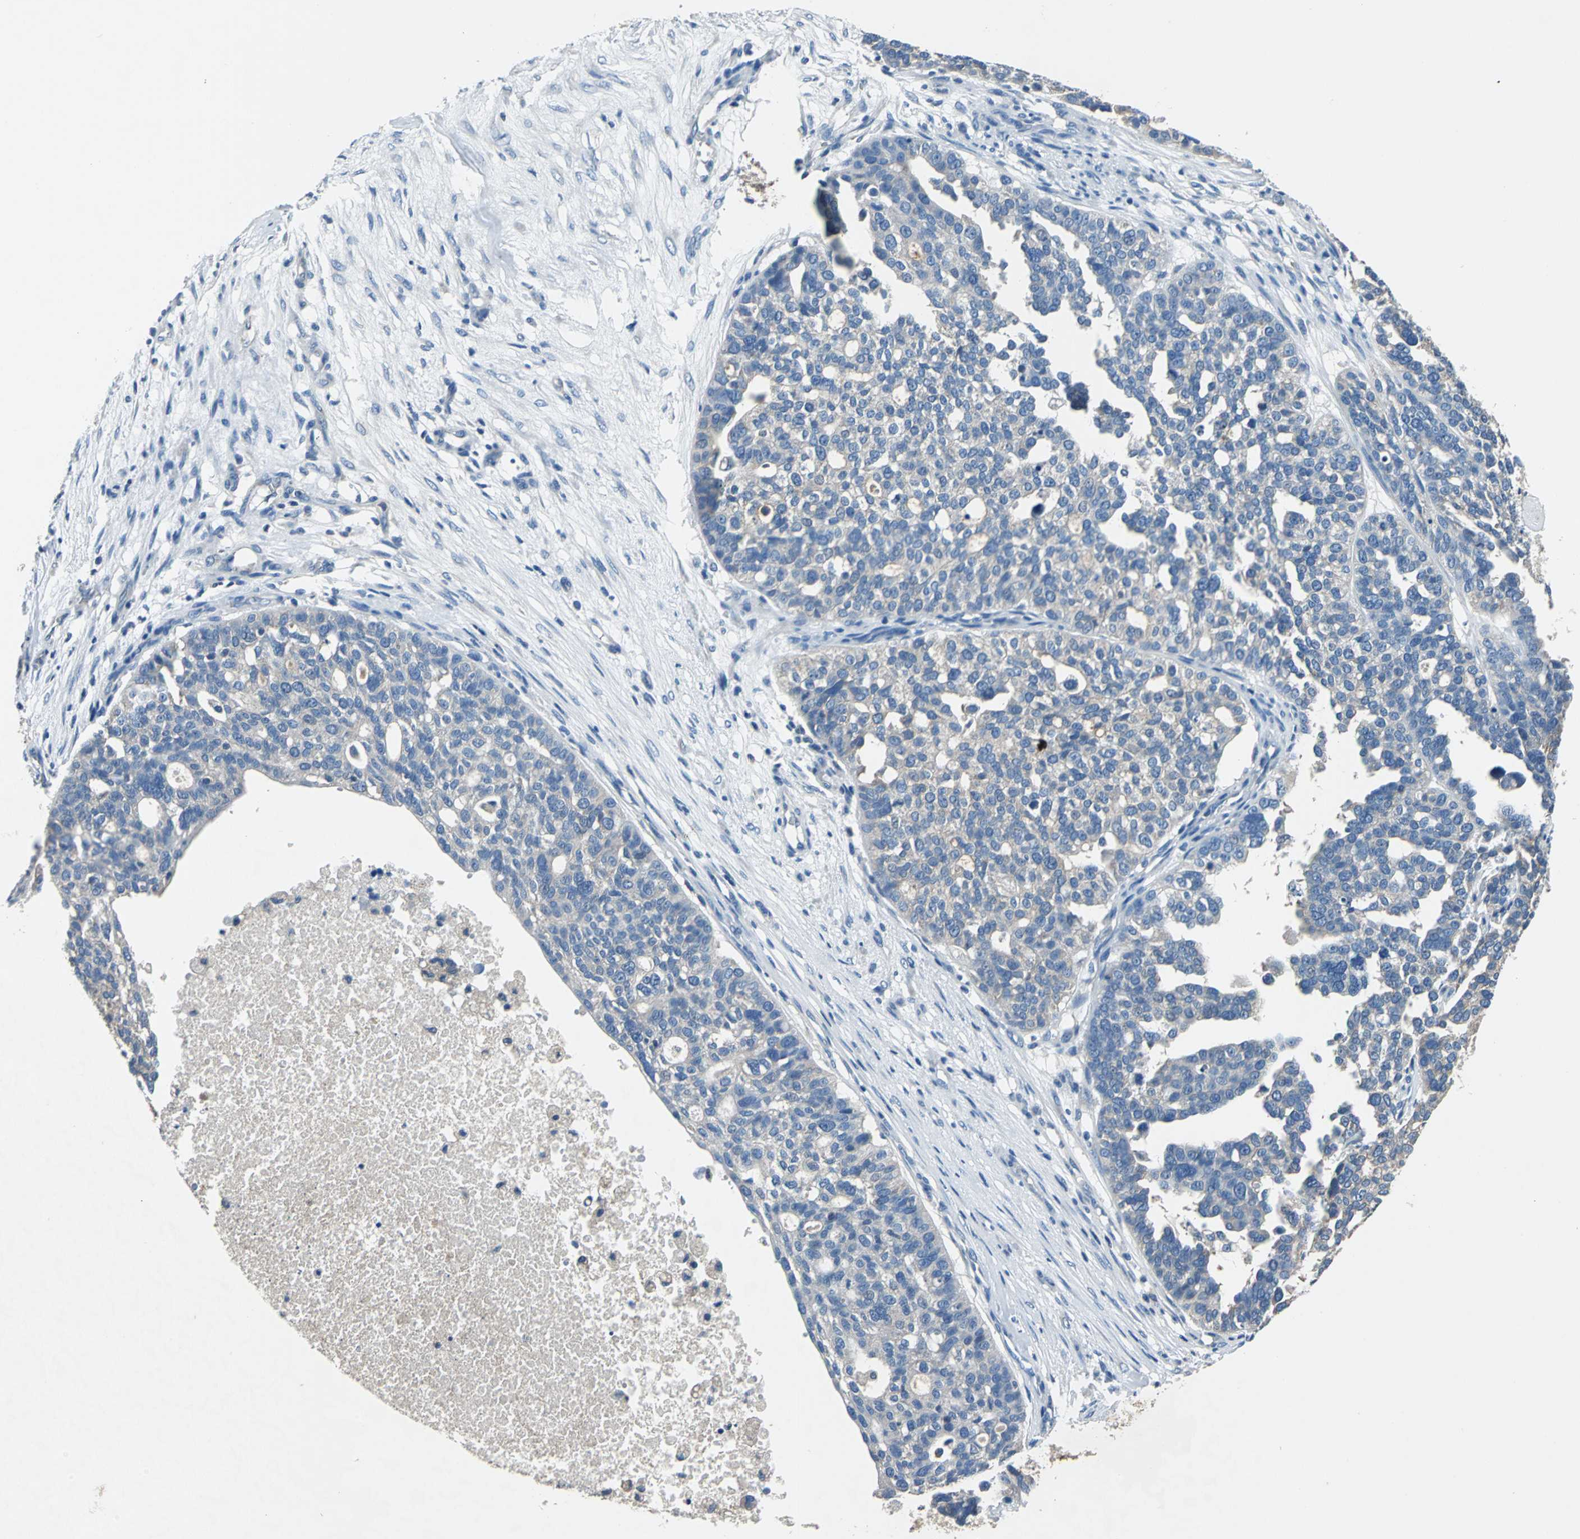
{"staining": {"intensity": "negative", "quantity": "none", "location": "none"}, "tissue": "ovarian cancer", "cell_type": "Tumor cells", "image_type": "cancer", "snomed": [{"axis": "morphology", "description": "Cystadenocarcinoma, serous, NOS"}, {"axis": "topography", "description": "Ovary"}], "caption": "Tumor cells show no significant protein positivity in ovarian cancer.", "gene": "PRKCA", "patient": {"sex": "female", "age": 59}}